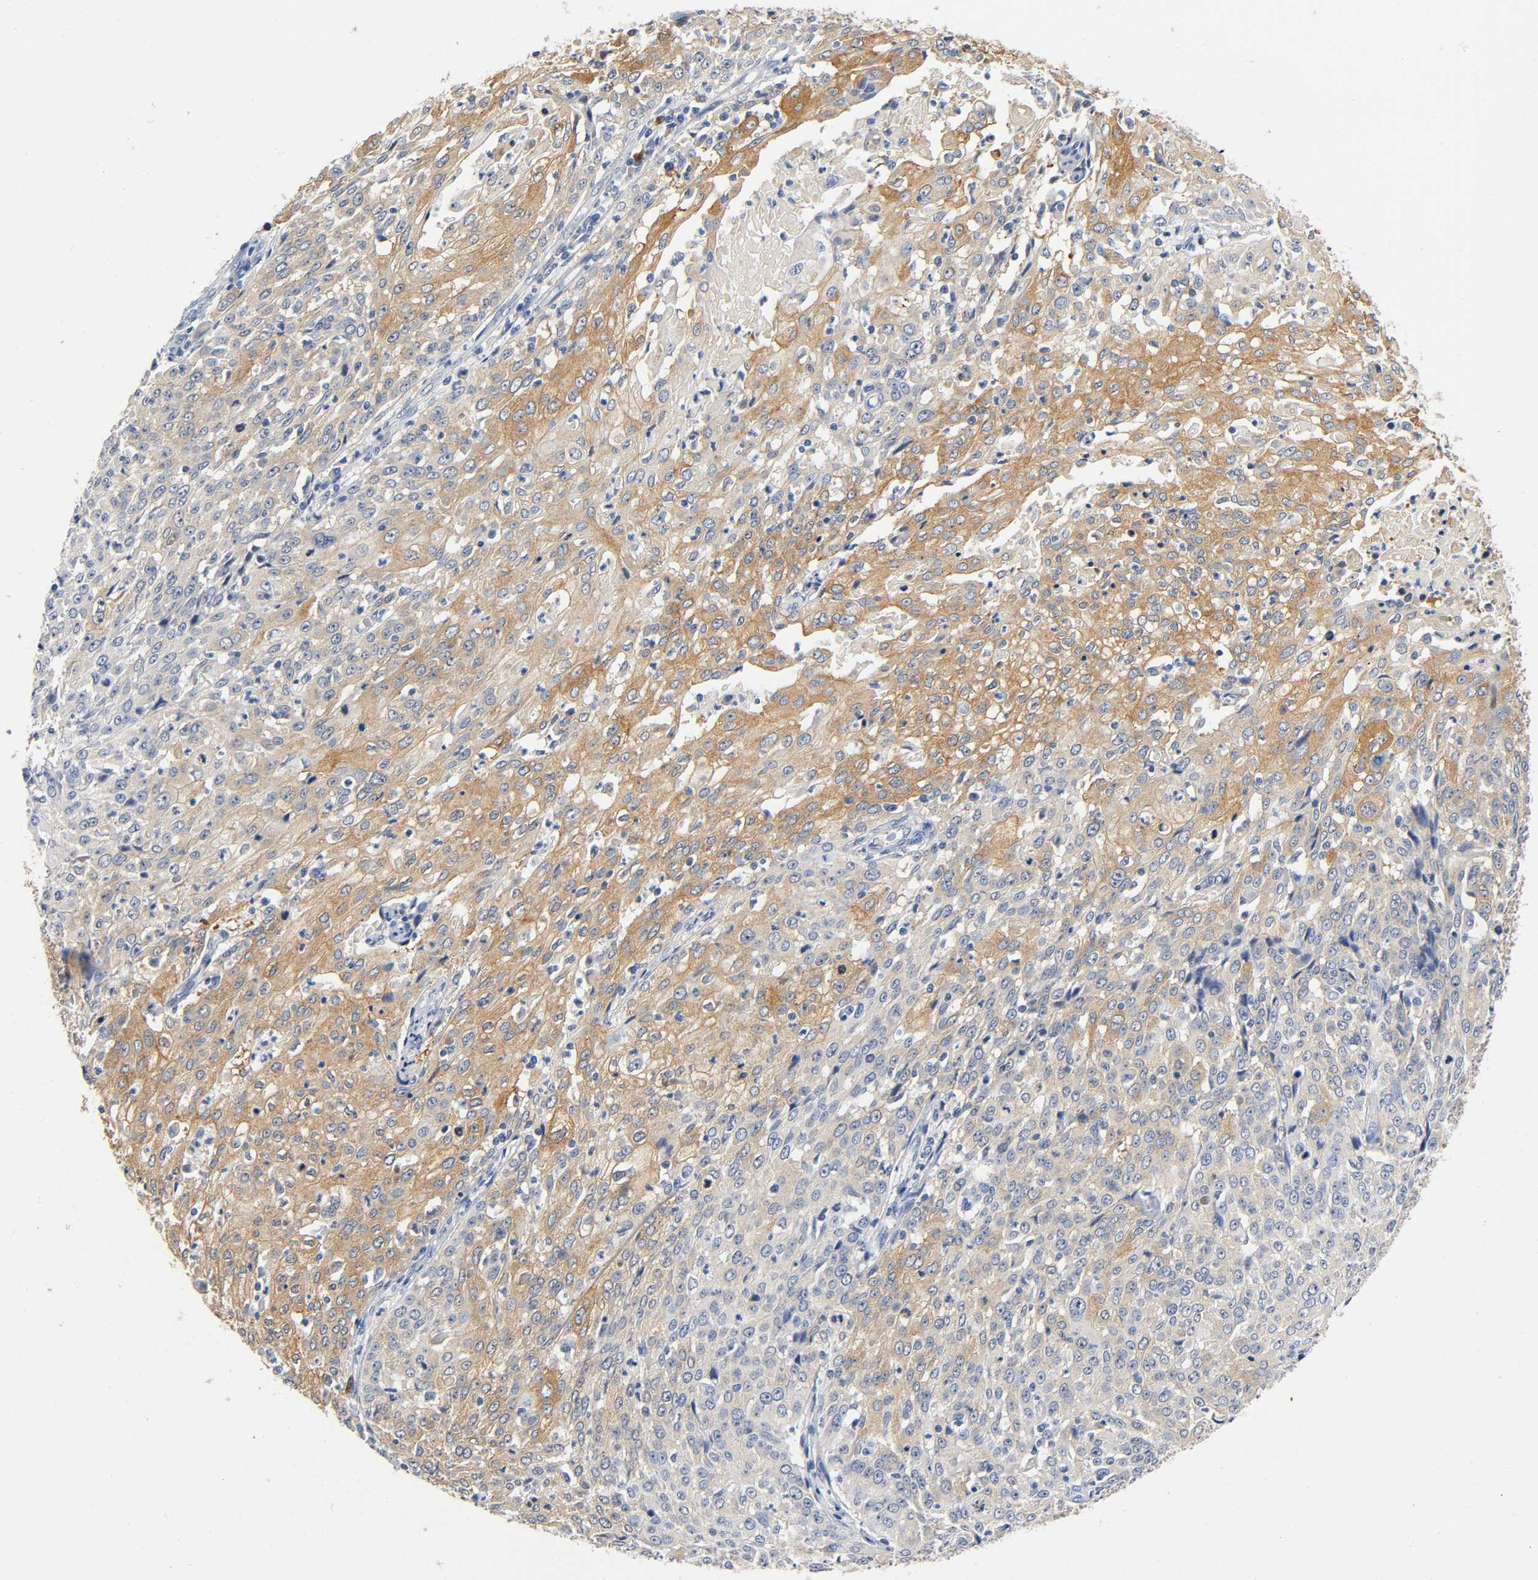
{"staining": {"intensity": "moderate", "quantity": ">75%", "location": "cytoplasmic/membranous"}, "tissue": "cervical cancer", "cell_type": "Tumor cells", "image_type": "cancer", "snomed": [{"axis": "morphology", "description": "Squamous cell carcinoma, NOS"}, {"axis": "topography", "description": "Cervix"}], "caption": "Cervical cancer (squamous cell carcinoma) stained for a protein exhibits moderate cytoplasmic/membranous positivity in tumor cells. The staining was performed using DAB (3,3'-diaminobenzidine), with brown indicating positive protein expression. Nuclei are stained blue with hematoxylin.", "gene": "TNC", "patient": {"sex": "female", "age": 39}}